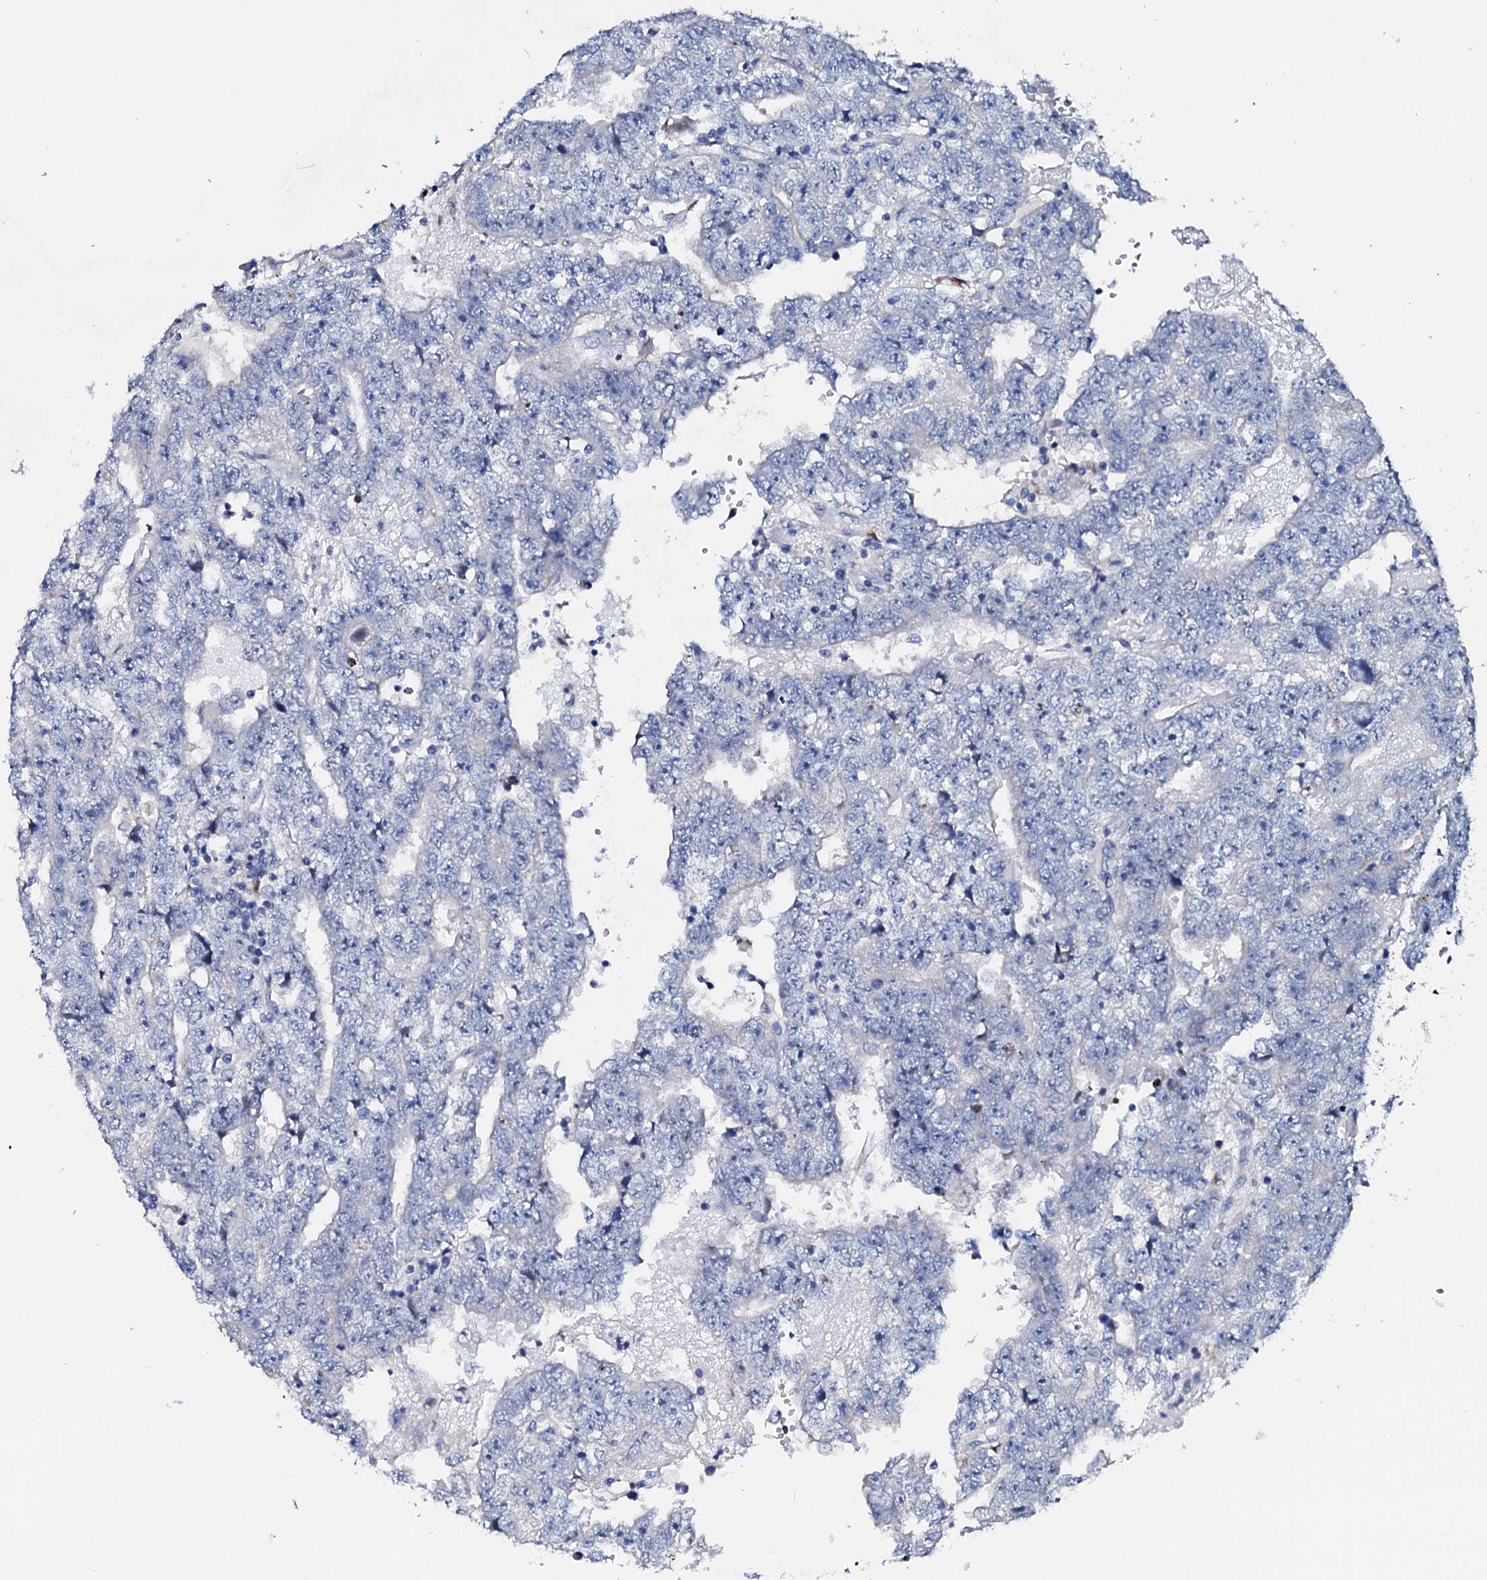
{"staining": {"intensity": "negative", "quantity": "none", "location": "none"}, "tissue": "testis cancer", "cell_type": "Tumor cells", "image_type": "cancer", "snomed": [{"axis": "morphology", "description": "Carcinoma, Embryonal, NOS"}, {"axis": "topography", "description": "Testis"}], "caption": "Image shows no protein staining in tumor cells of testis cancer tissue.", "gene": "TRDN", "patient": {"sex": "male", "age": 25}}